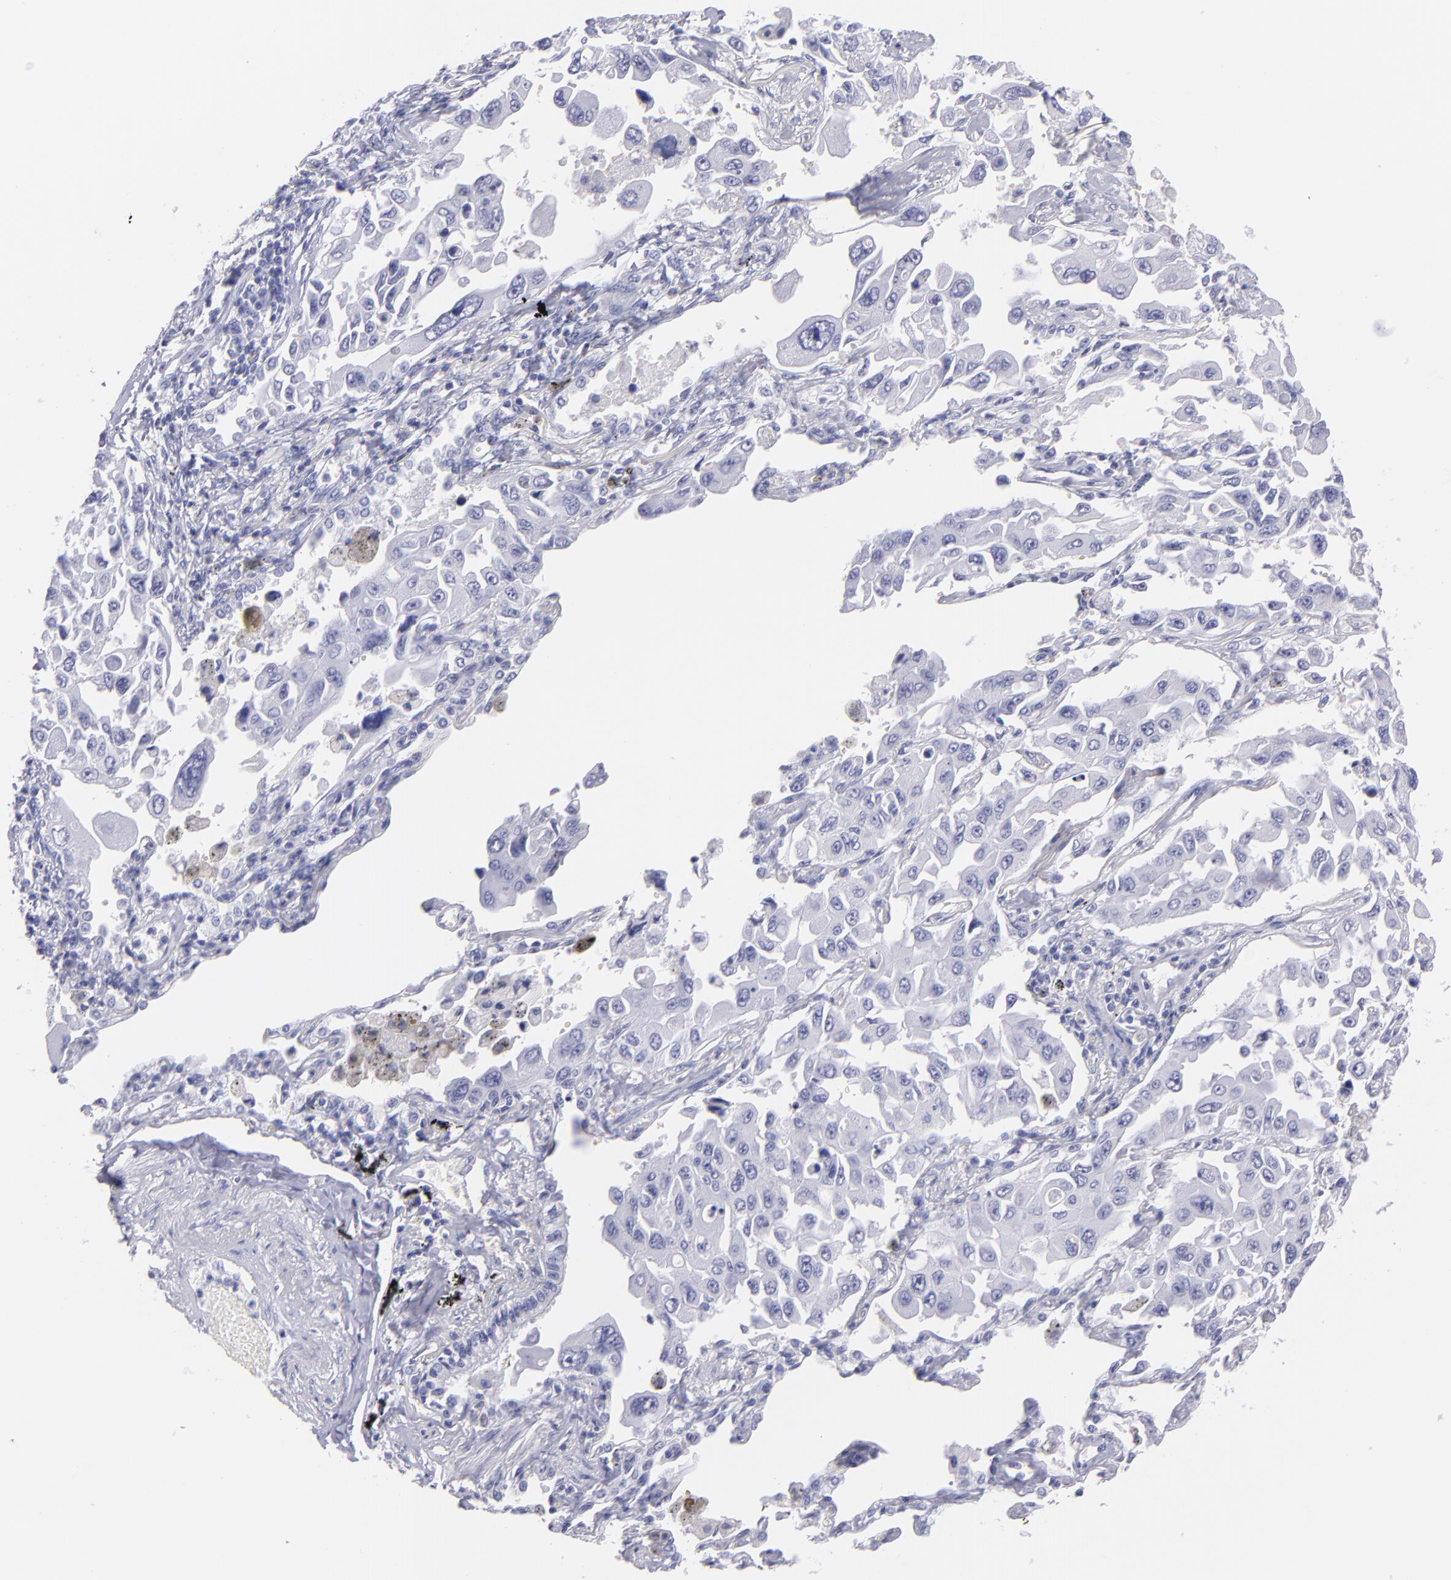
{"staining": {"intensity": "negative", "quantity": "none", "location": "none"}, "tissue": "lung cancer", "cell_type": "Tumor cells", "image_type": "cancer", "snomed": [{"axis": "morphology", "description": "Adenocarcinoma, NOS"}, {"axis": "topography", "description": "Lung"}], "caption": "A micrograph of human lung adenocarcinoma is negative for staining in tumor cells.", "gene": "CNP", "patient": {"sex": "male", "age": 64}}